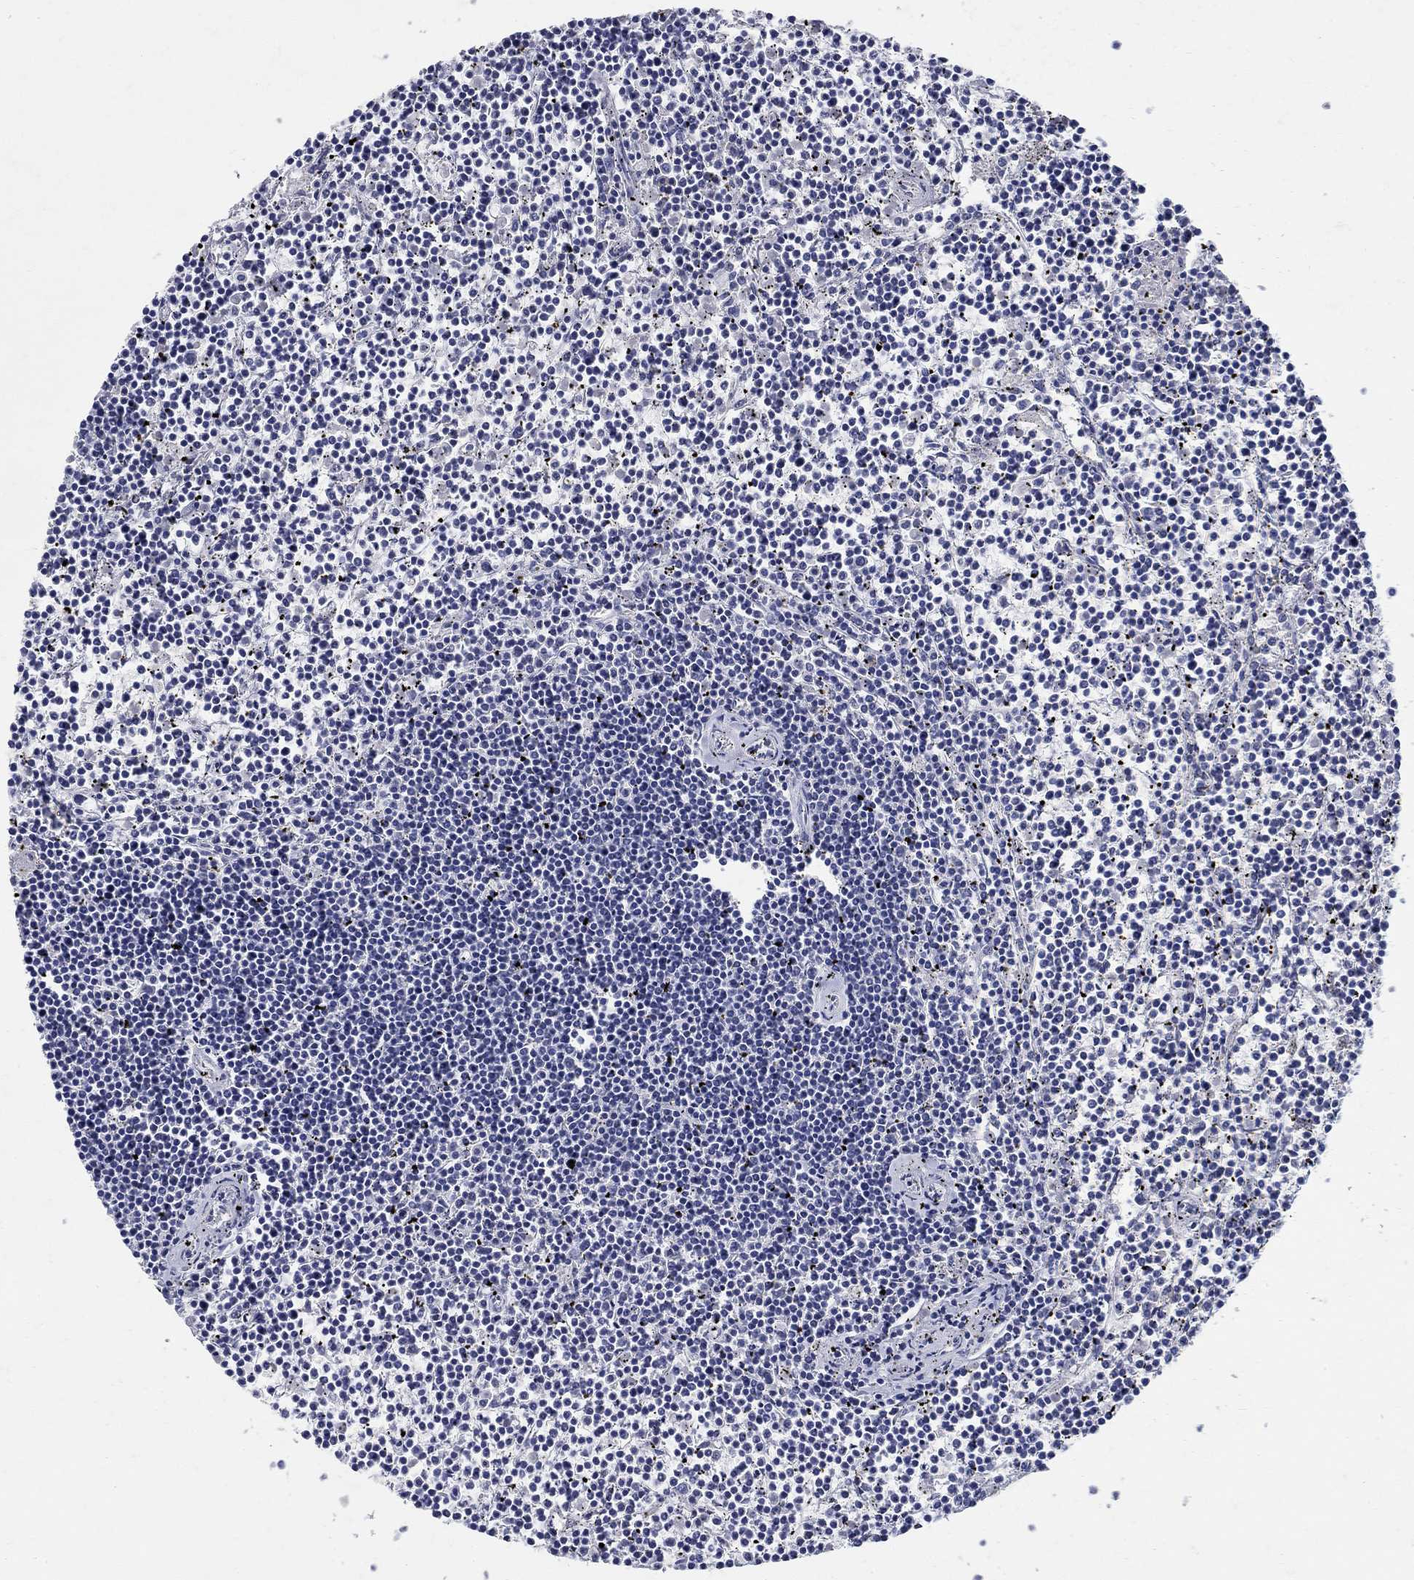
{"staining": {"intensity": "negative", "quantity": "none", "location": "none"}, "tissue": "lymphoma", "cell_type": "Tumor cells", "image_type": "cancer", "snomed": [{"axis": "morphology", "description": "Malignant lymphoma, non-Hodgkin's type, Low grade"}, {"axis": "topography", "description": "Spleen"}], "caption": "High power microscopy micrograph of an immunohistochemistry image of lymphoma, revealing no significant expression in tumor cells. (Brightfield microscopy of DAB immunohistochemistry (IHC) at high magnification).", "gene": "SOX2", "patient": {"sex": "female", "age": 19}}